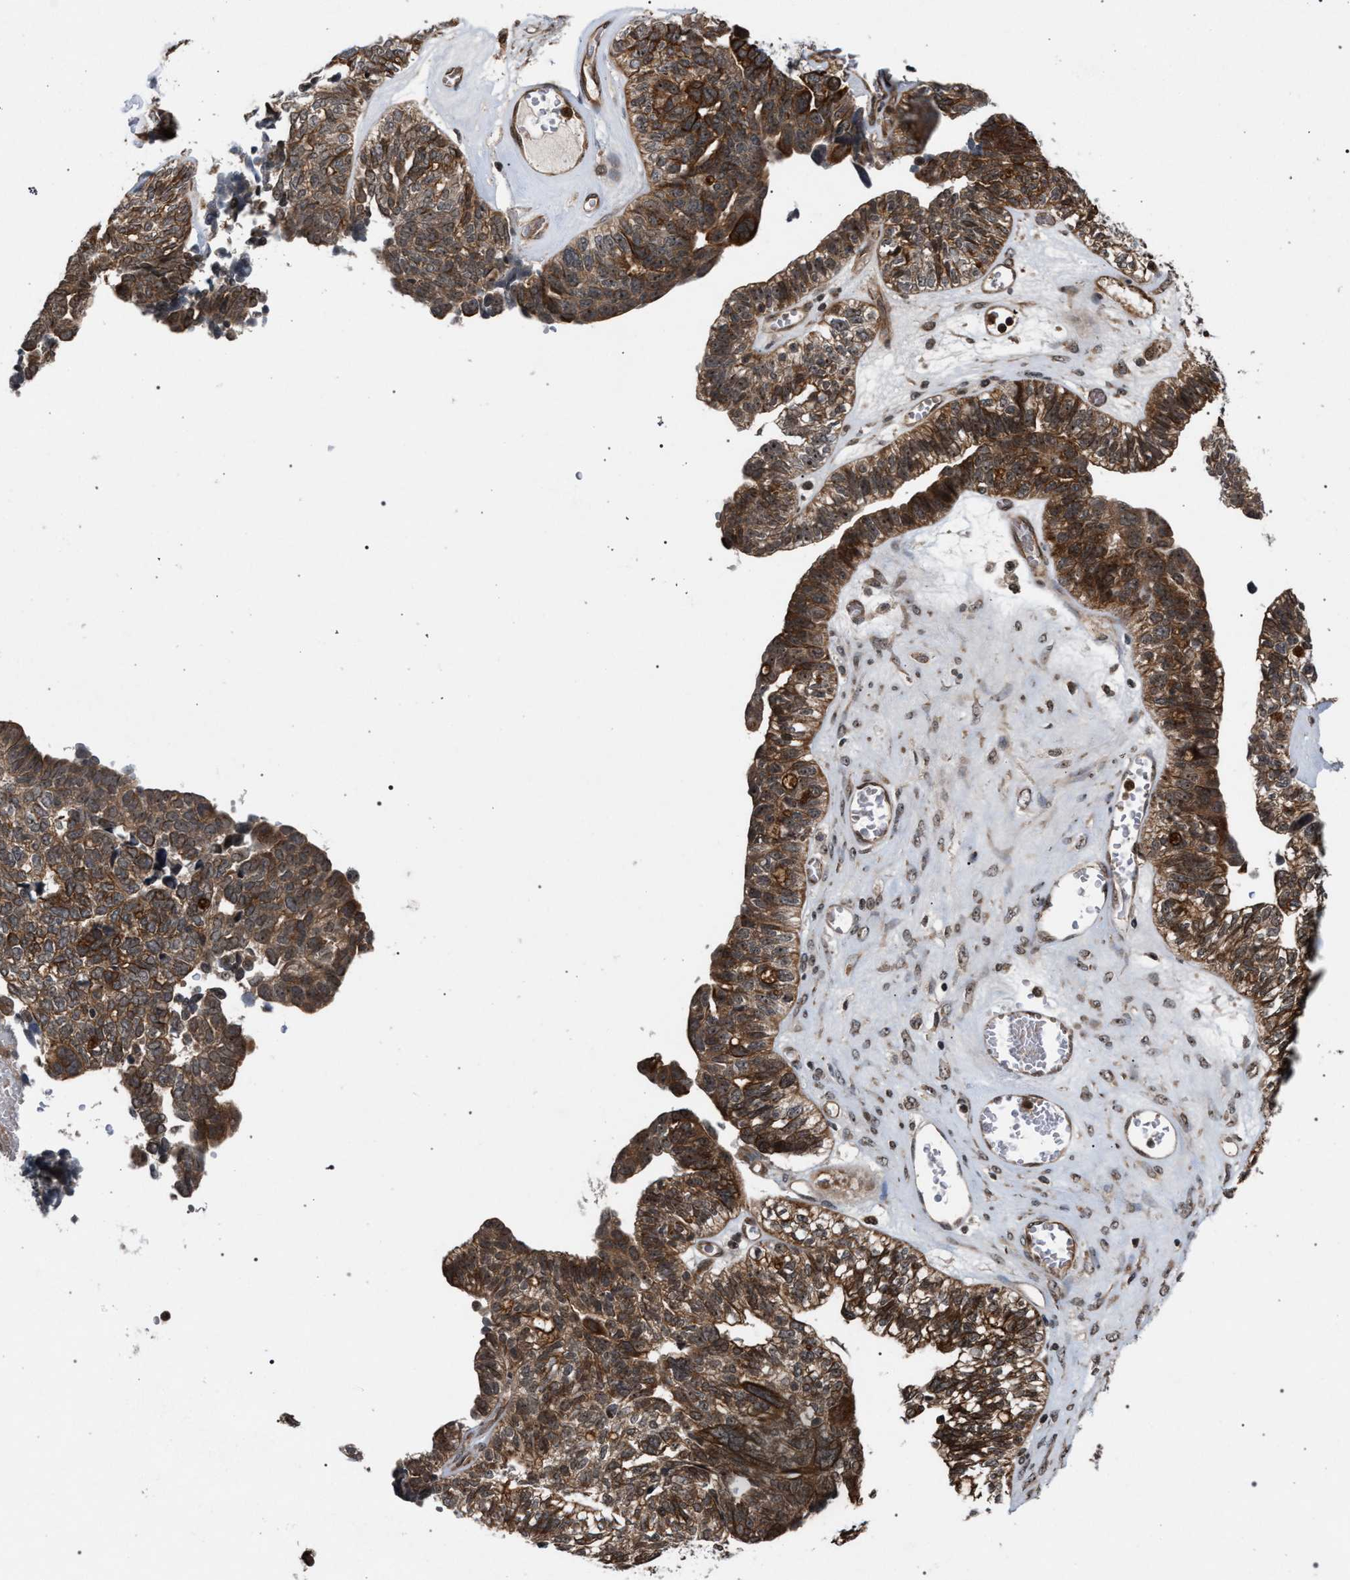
{"staining": {"intensity": "strong", "quantity": ">75%", "location": "cytoplasmic/membranous"}, "tissue": "ovarian cancer", "cell_type": "Tumor cells", "image_type": "cancer", "snomed": [{"axis": "morphology", "description": "Cystadenocarcinoma, serous, NOS"}, {"axis": "topography", "description": "Ovary"}], "caption": "Protein analysis of ovarian serous cystadenocarcinoma tissue exhibits strong cytoplasmic/membranous staining in about >75% of tumor cells. The staining was performed using DAB to visualize the protein expression in brown, while the nuclei were stained in blue with hematoxylin (Magnification: 20x).", "gene": "IRAK4", "patient": {"sex": "female", "age": 79}}